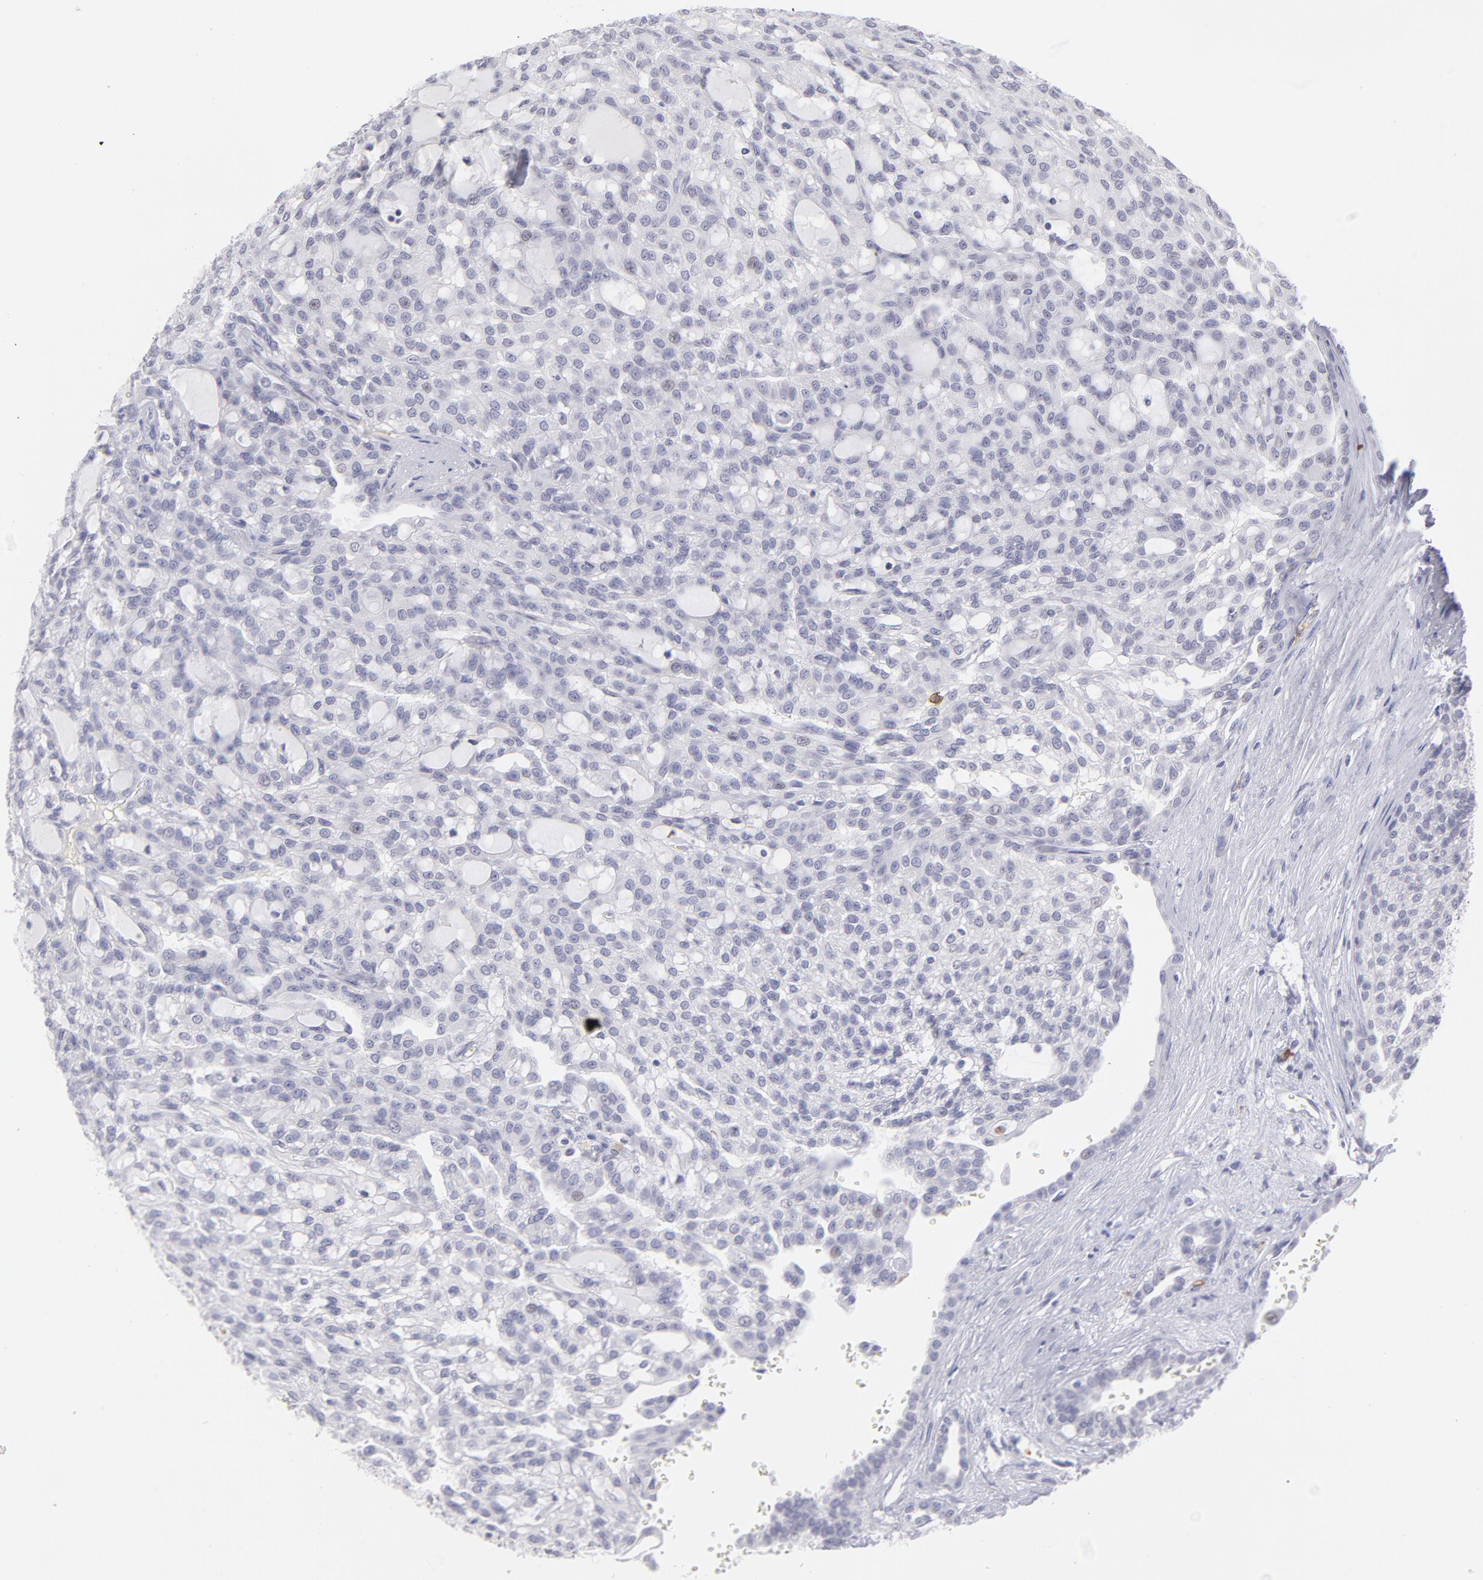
{"staining": {"intensity": "negative", "quantity": "none", "location": "none"}, "tissue": "renal cancer", "cell_type": "Tumor cells", "image_type": "cancer", "snomed": [{"axis": "morphology", "description": "Adenocarcinoma, NOS"}, {"axis": "topography", "description": "Kidney"}], "caption": "This is an IHC histopathology image of human renal adenocarcinoma. There is no staining in tumor cells.", "gene": "LTB4R", "patient": {"sex": "male", "age": 63}}